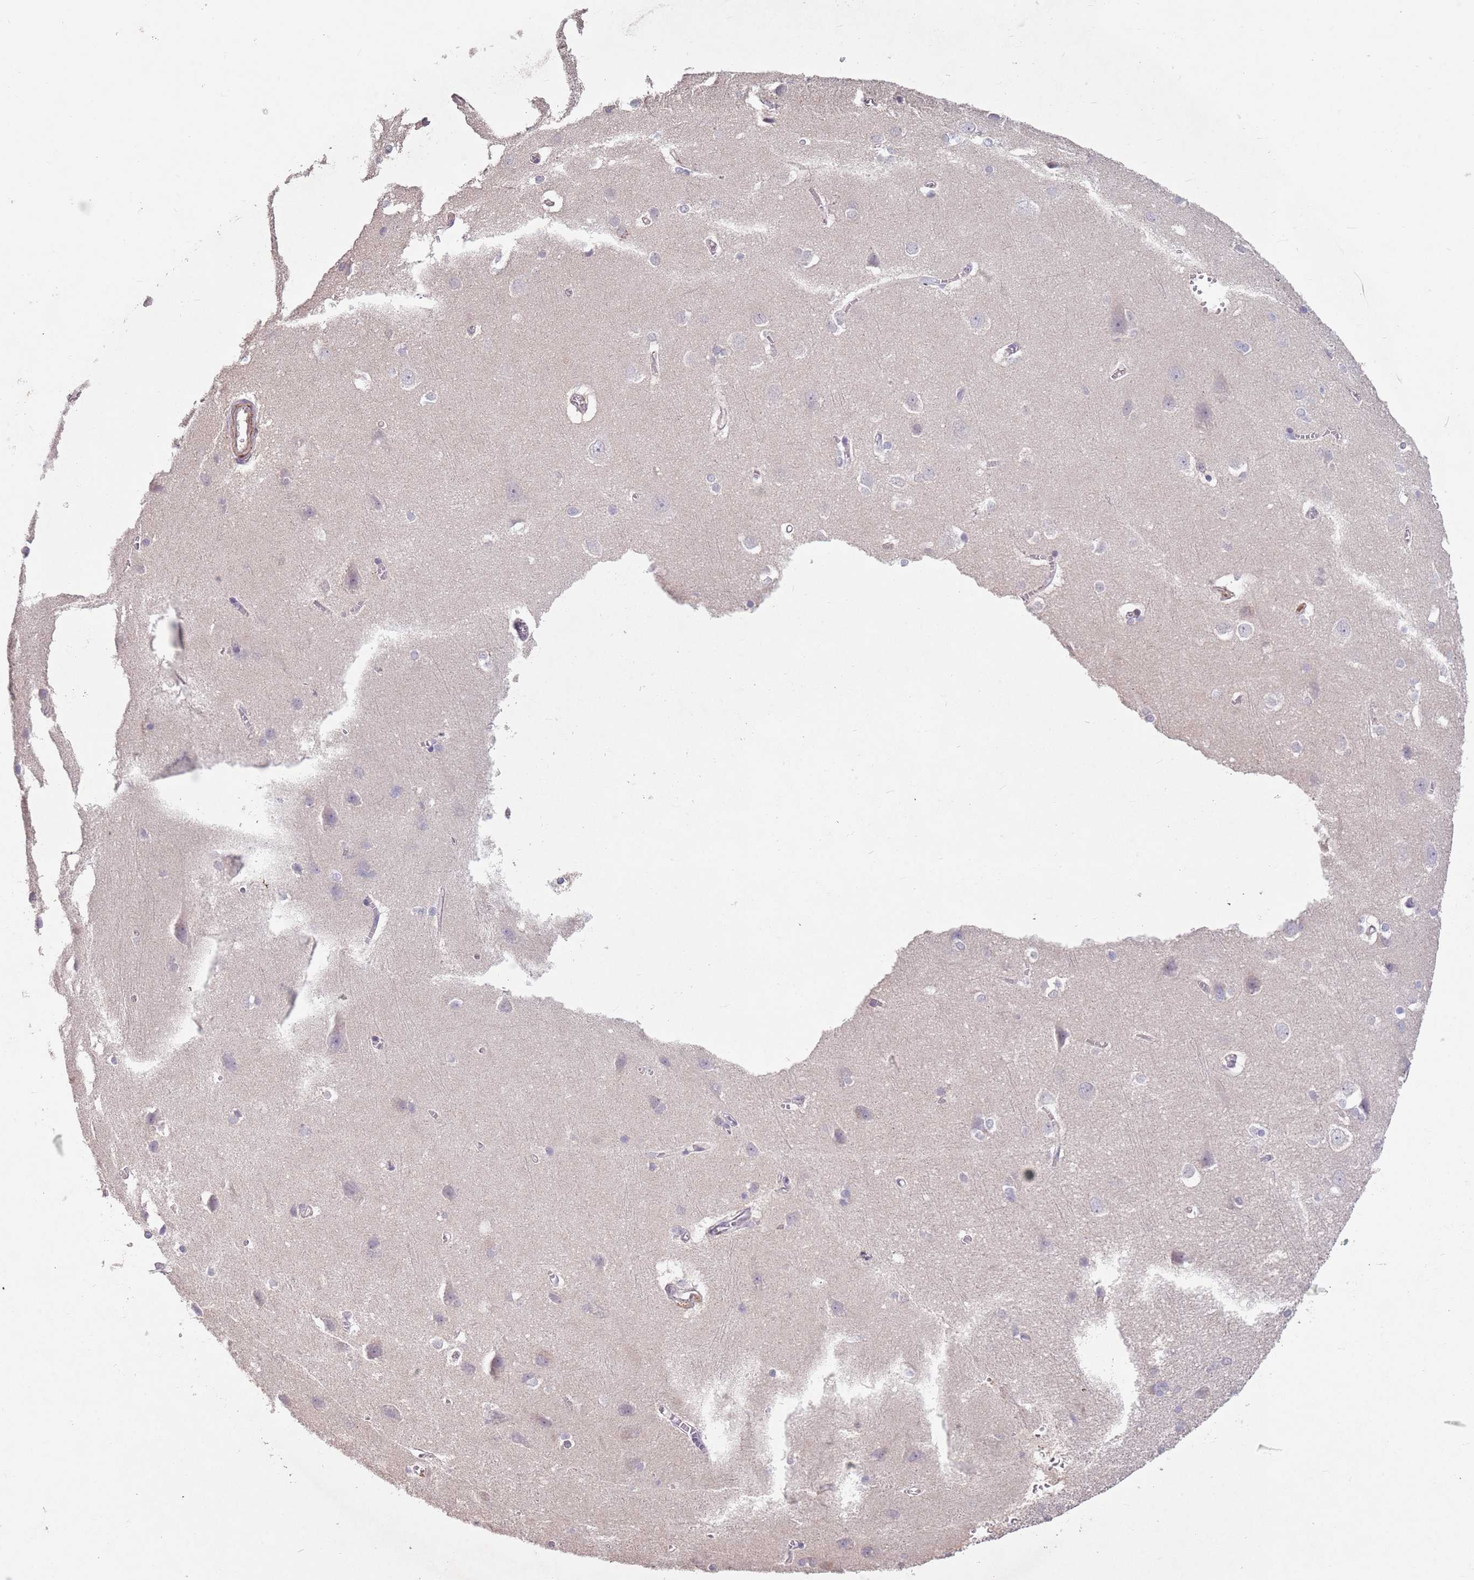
{"staining": {"intensity": "negative", "quantity": "none", "location": "none"}, "tissue": "cerebral cortex", "cell_type": "Endothelial cells", "image_type": "normal", "snomed": [{"axis": "morphology", "description": "Normal tissue, NOS"}, {"axis": "topography", "description": "Cerebral cortex"}], "caption": "Immunohistochemical staining of benign human cerebral cortex displays no significant staining in endothelial cells.", "gene": "MEI1", "patient": {"sex": "male", "age": 37}}